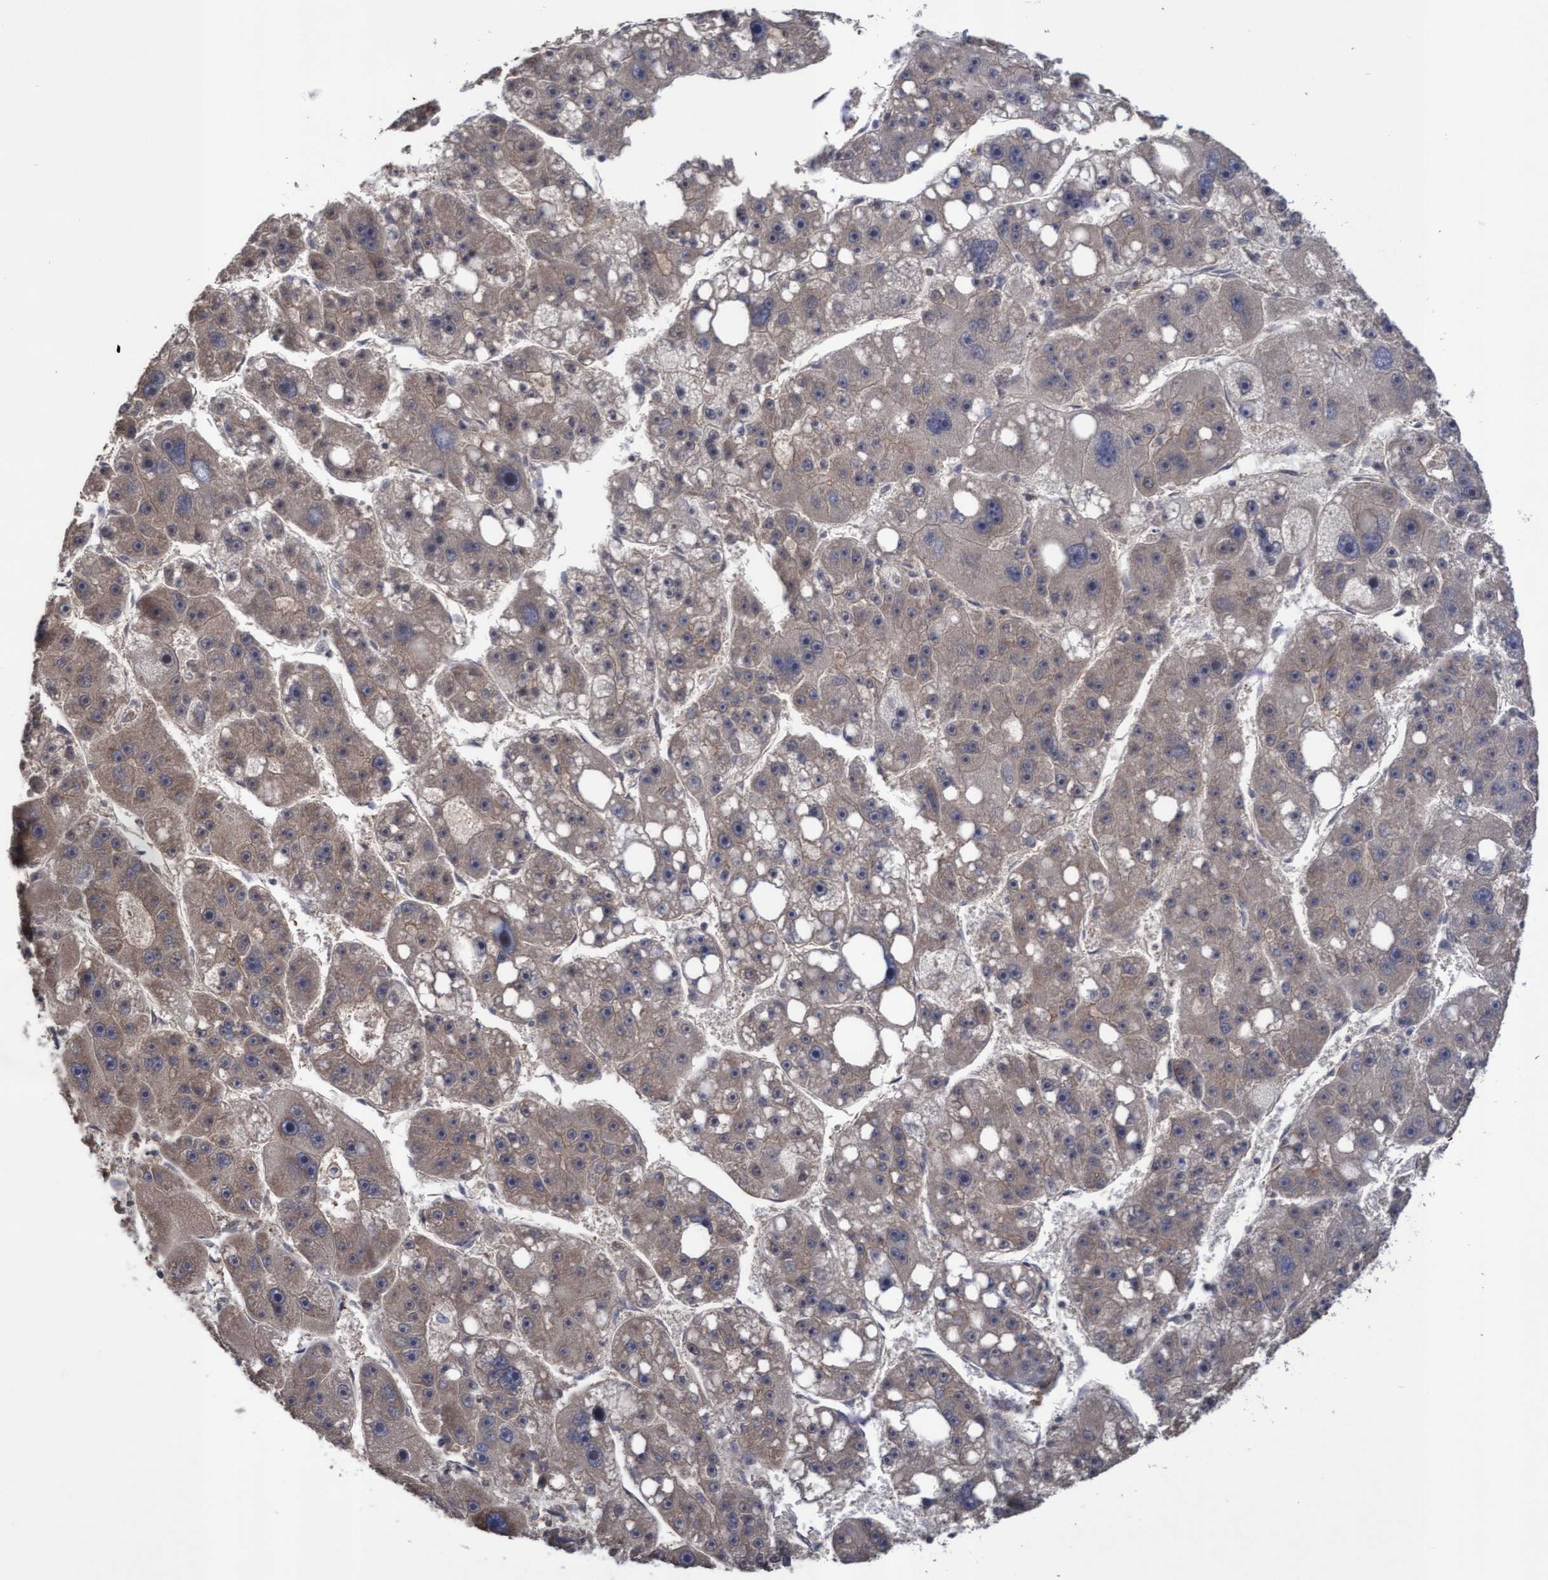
{"staining": {"intensity": "weak", "quantity": "25%-75%", "location": "cytoplasmic/membranous"}, "tissue": "liver cancer", "cell_type": "Tumor cells", "image_type": "cancer", "snomed": [{"axis": "morphology", "description": "Carcinoma, Hepatocellular, NOS"}, {"axis": "topography", "description": "Liver"}], "caption": "A high-resolution photomicrograph shows immunohistochemistry staining of liver cancer, which shows weak cytoplasmic/membranous positivity in about 25%-75% of tumor cells.", "gene": "COBL", "patient": {"sex": "female", "age": 61}}